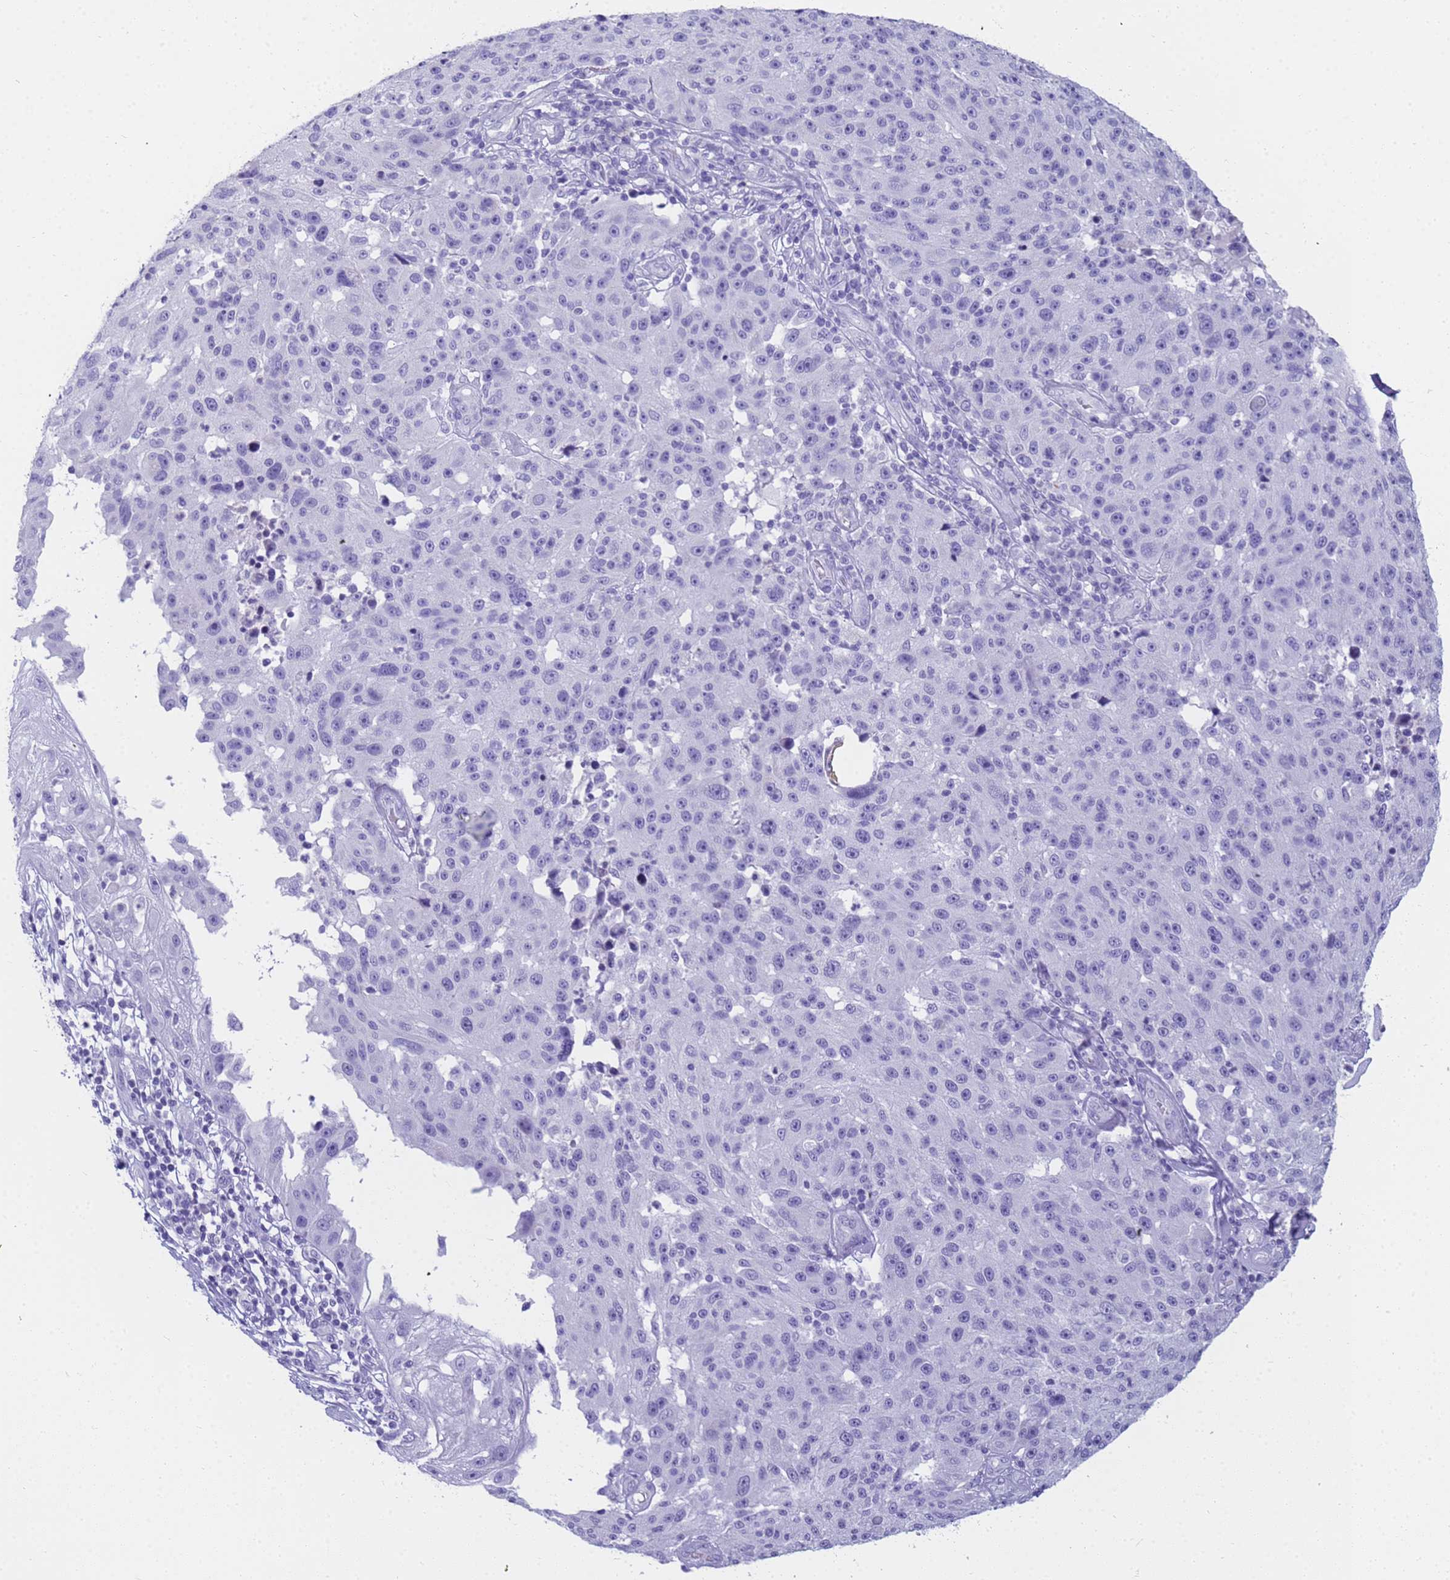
{"staining": {"intensity": "negative", "quantity": "none", "location": "none"}, "tissue": "melanoma", "cell_type": "Tumor cells", "image_type": "cancer", "snomed": [{"axis": "morphology", "description": "Malignant melanoma, NOS"}, {"axis": "topography", "description": "Skin"}], "caption": "Immunohistochemical staining of human malignant melanoma displays no significant staining in tumor cells.", "gene": "RNASE2", "patient": {"sex": "male", "age": 53}}